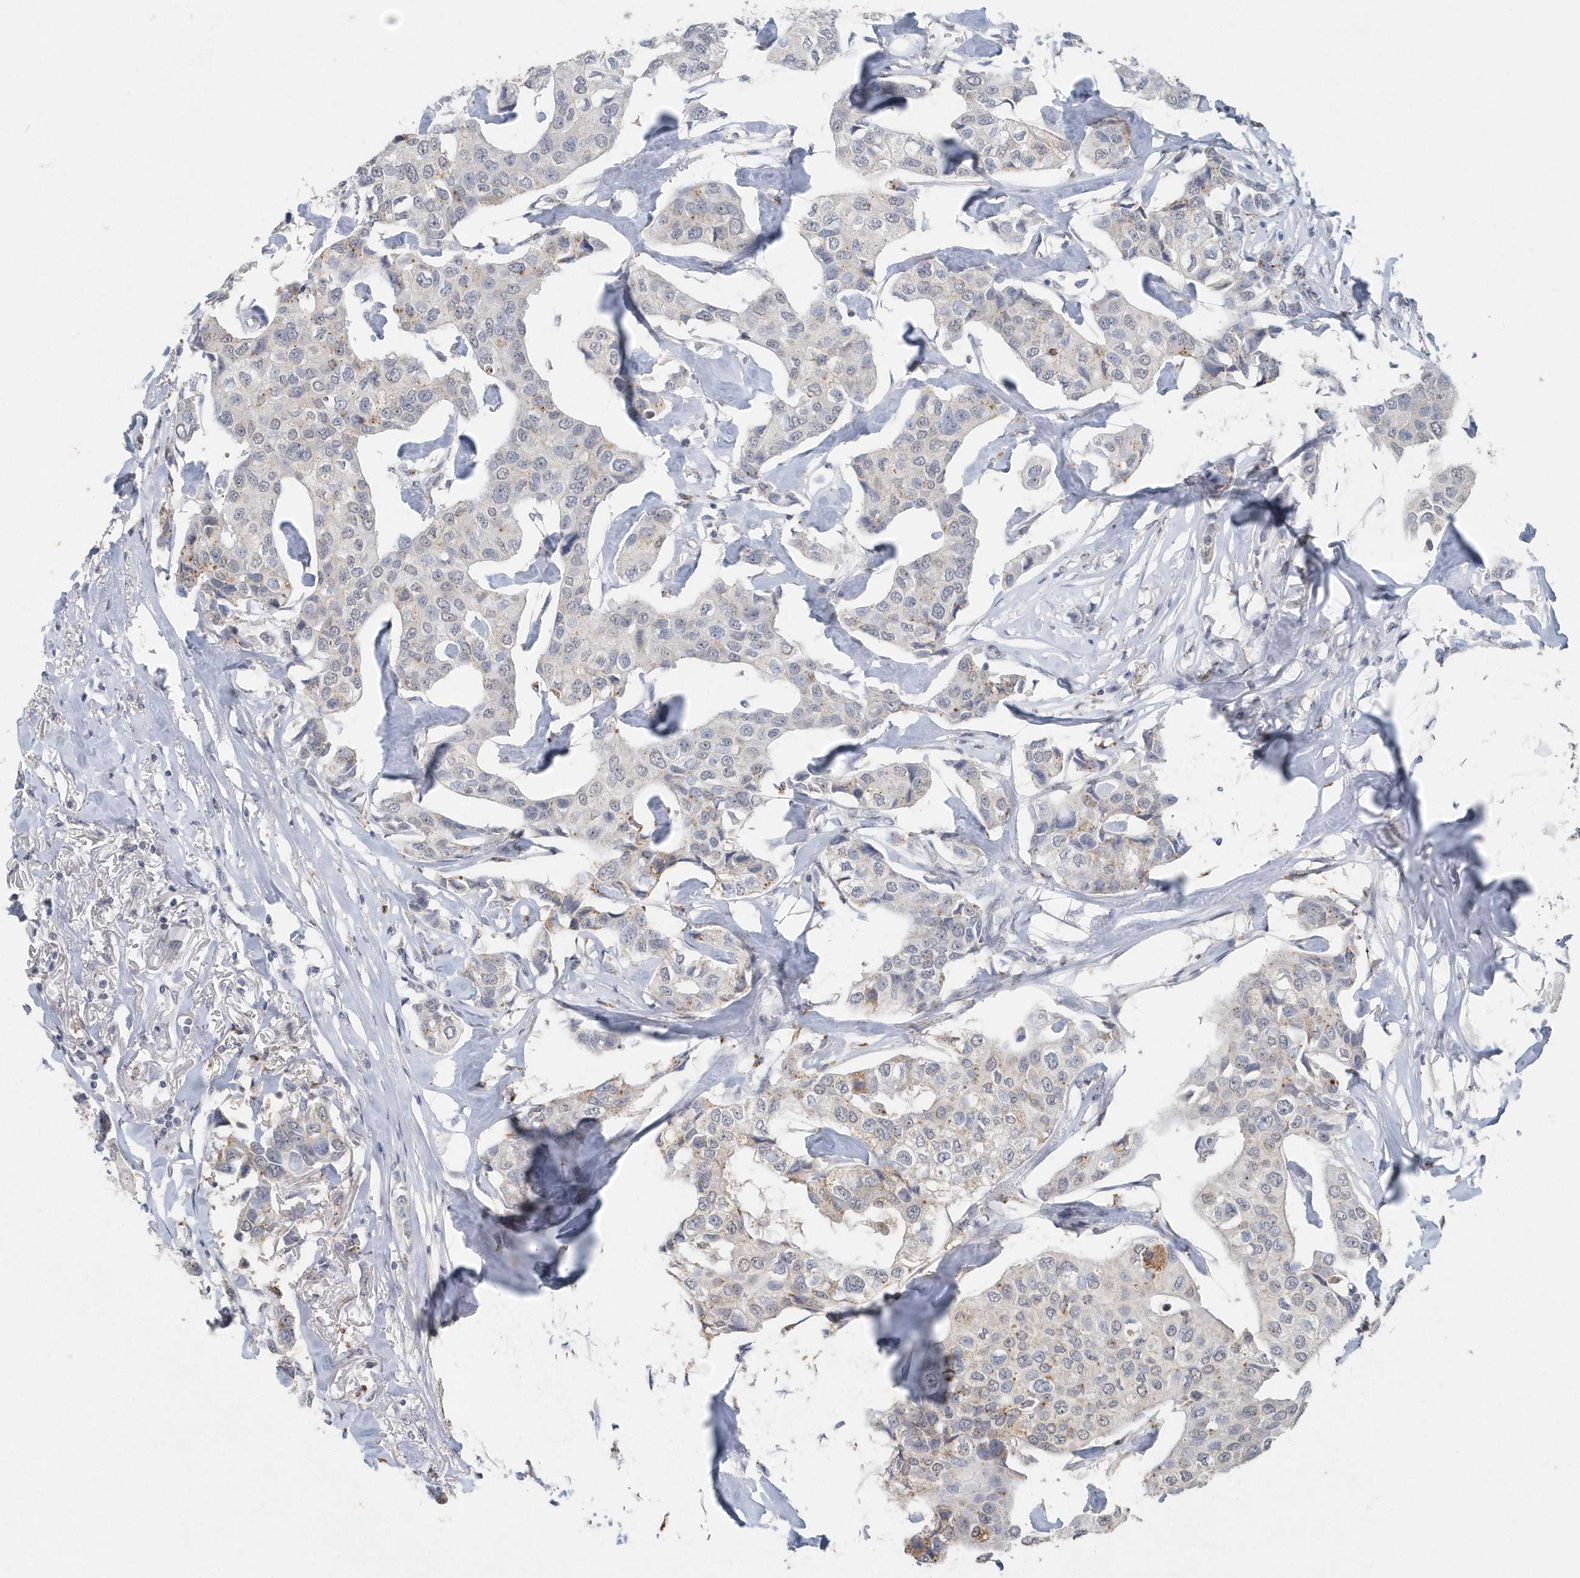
{"staining": {"intensity": "weak", "quantity": "<25%", "location": "cytoplasmic/membranous"}, "tissue": "breast cancer", "cell_type": "Tumor cells", "image_type": "cancer", "snomed": [{"axis": "morphology", "description": "Duct carcinoma"}, {"axis": "topography", "description": "Breast"}], "caption": "DAB immunohistochemical staining of human breast cancer (infiltrating ductal carcinoma) displays no significant positivity in tumor cells.", "gene": "PDCD1", "patient": {"sex": "female", "age": 80}}